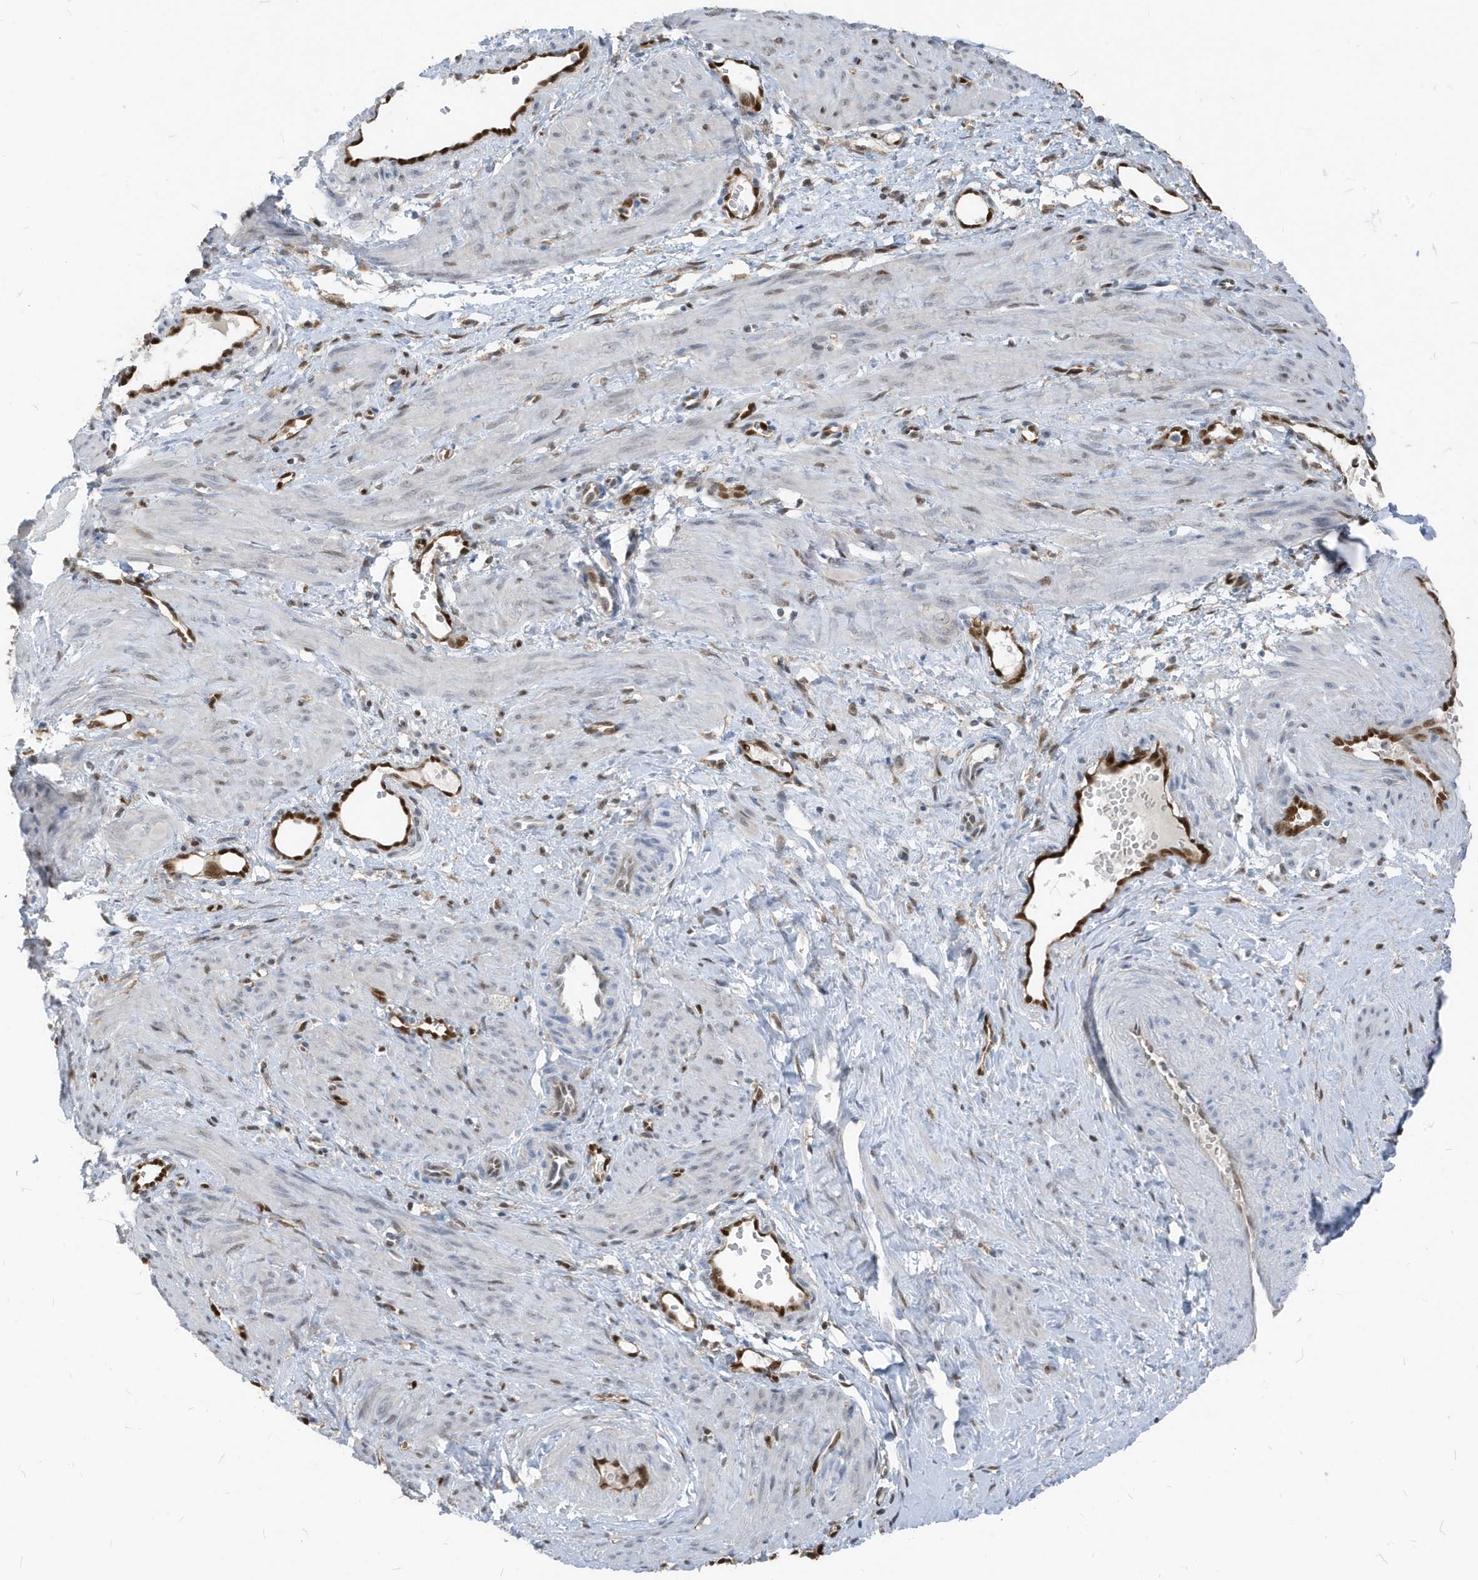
{"staining": {"intensity": "weak", "quantity": "<25%", "location": "nuclear"}, "tissue": "smooth muscle", "cell_type": "Smooth muscle cells", "image_type": "normal", "snomed": [{"axis": "morphology", "description": "Normal tissue, NOS"}, {"axis": "topography", "description": "Endometrium"}], "caption": "Immunohistochemistry of normal human smooth muscle demonstrates no expression in smooth muscle cells.", "gene": "NCOA7", "patient": {"sex": "female", "age": 33}}